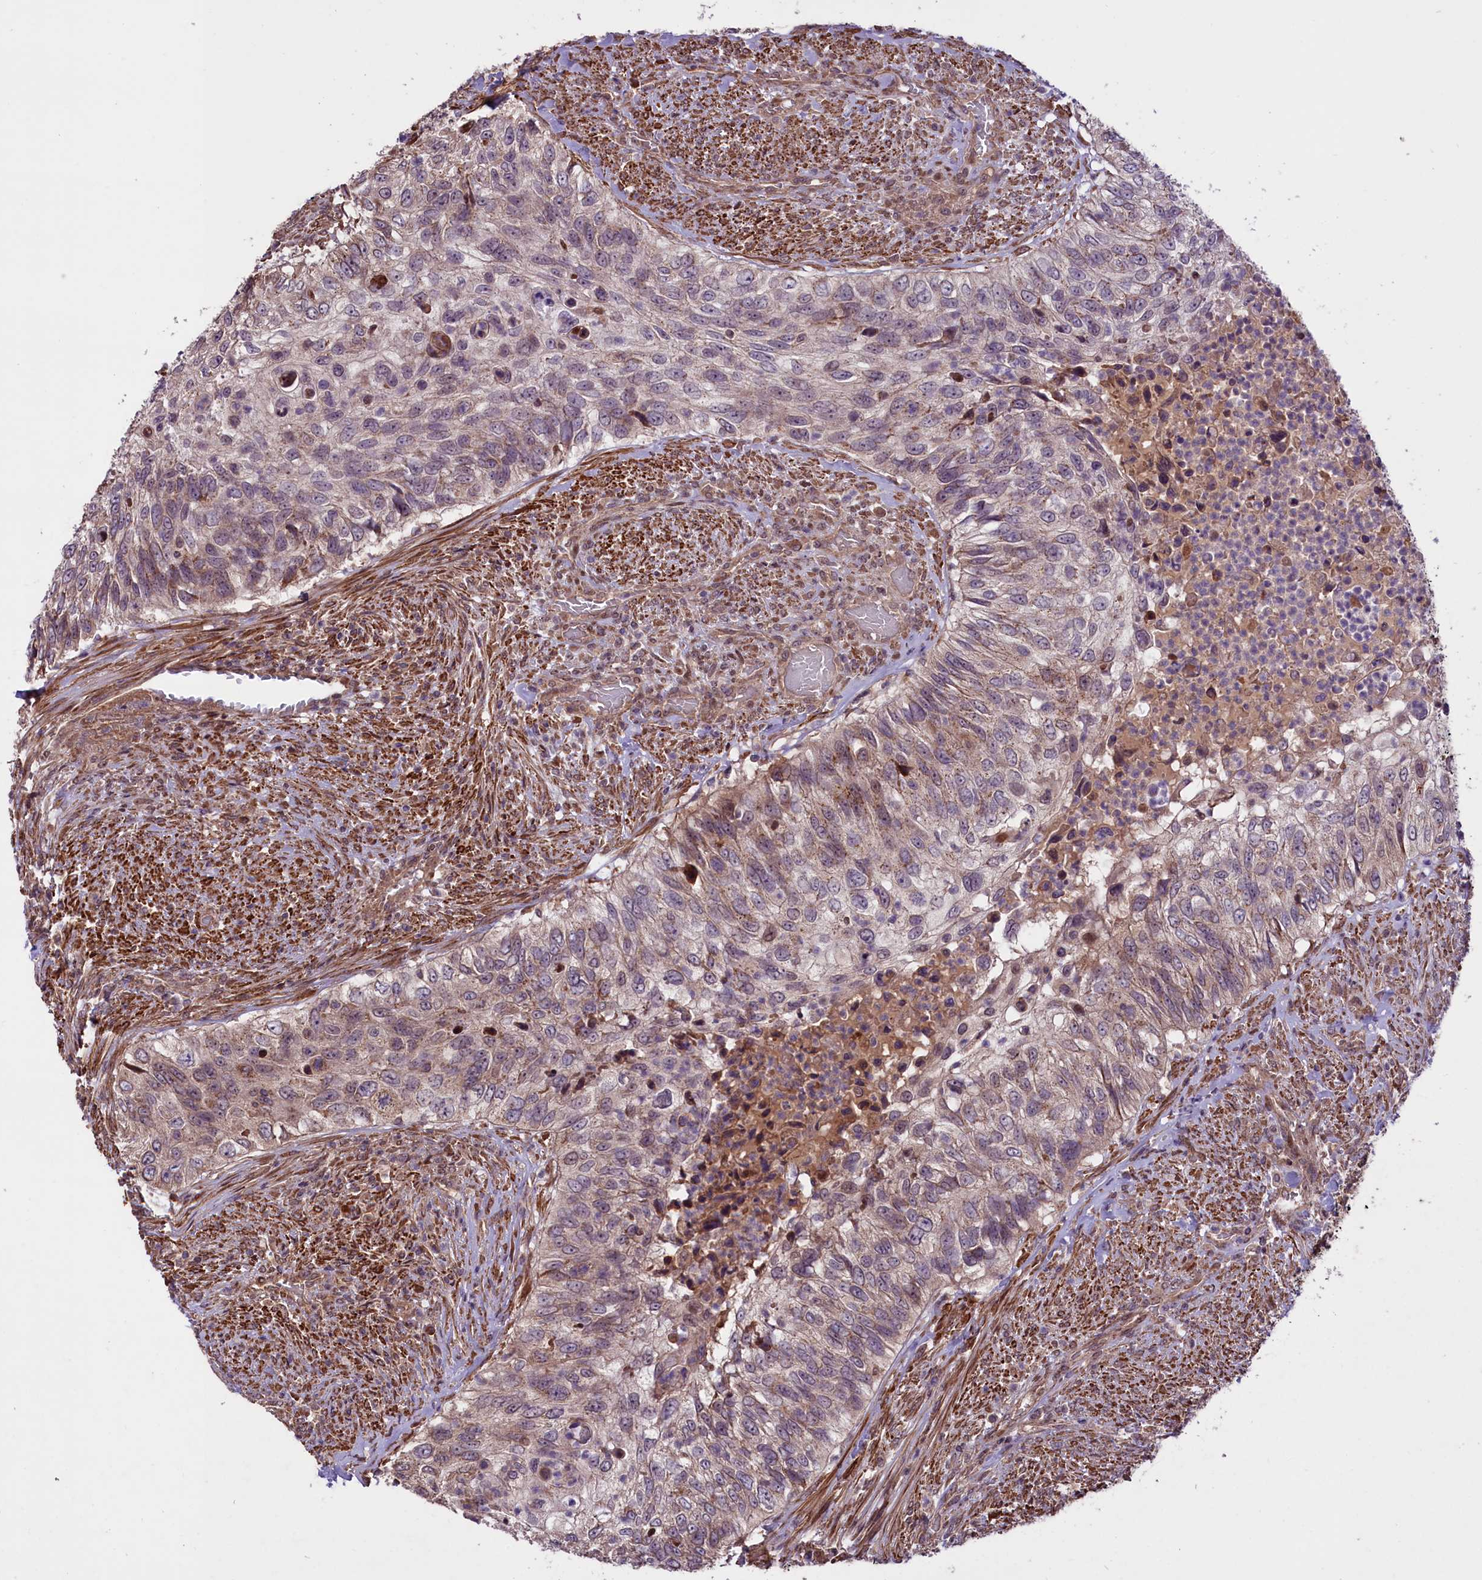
{"staining": {"intensity": "weak", "quantity": "25%-75%", "location": "cytoplasmic/membranous"}, "tissue": "urothelial cancer", "cell_type": "Tumor cells", "image_type": "cancer", "snomed": [{"axis": "morphology", "description": "Urothelial carcinoma, High grade"}, {"axis": "topography", "description": "Urinary bladder"}], "caption": "Urothelial cancer stained with a brown dye displays weak cytoplasmic/membranous positive positivity in approximately 25%-75% of tumor cells.", "gene": "HDAC5", "patient": {"sex": "female", "age": 60}}